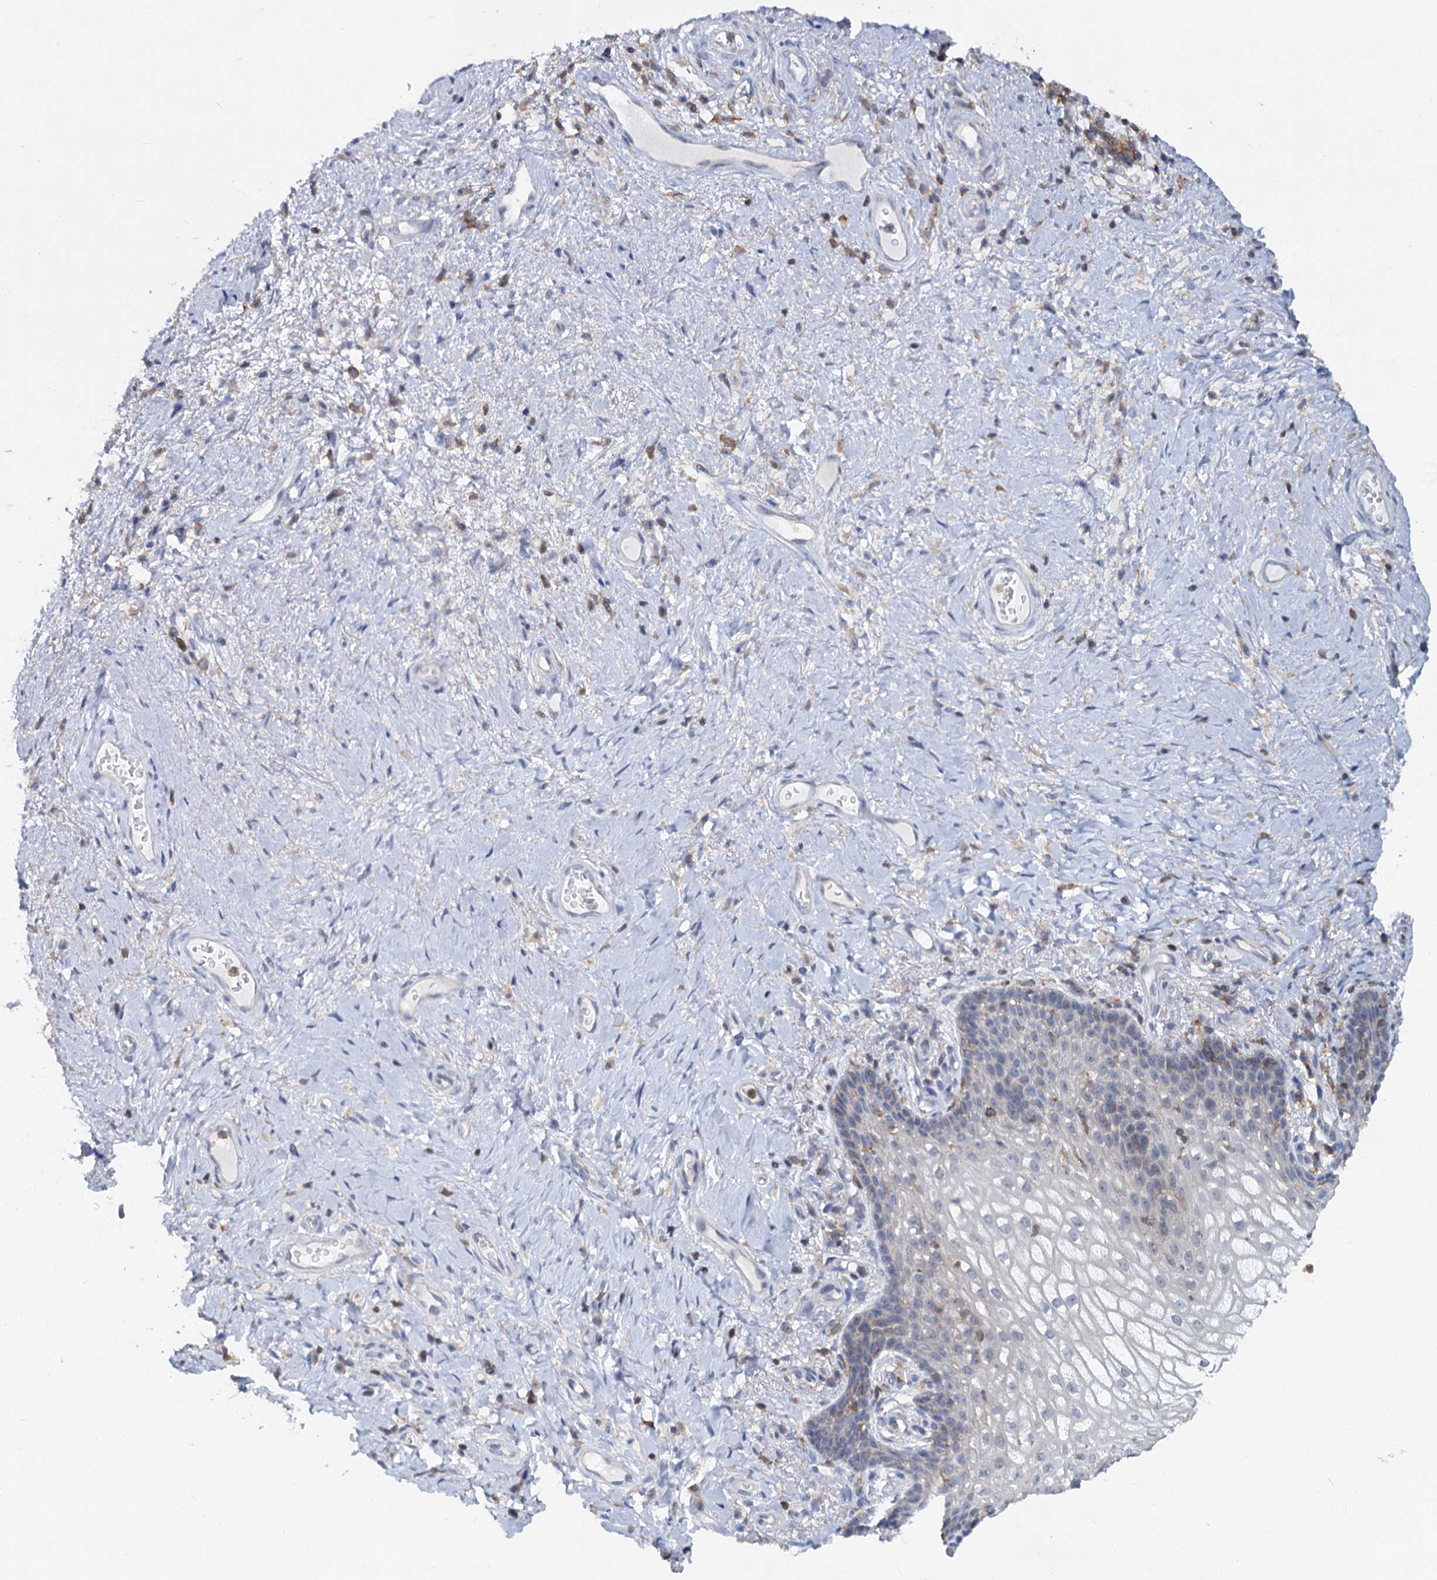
{"staining": {"intensity": "negative", "quantity": "none", "location": "none"}, "tissue": "vagina", "cell_type": "Squamous epithelial cells", "image_type": "normal", "snomed": [{"axis": "morphology", "description": "Normal tissue, NOS"}, {"axis": "topography", "description": "Vagina"}], "caption": "A high-resolution photomicrograph shows IHC staining of benign vagina, which displays no significant expression in squamous epithelial cells. (Brightfield microscopy of DAB IHC at high magnification).", "gene": "LRCH4", "patient": {"sex": "female", "age": 60}}